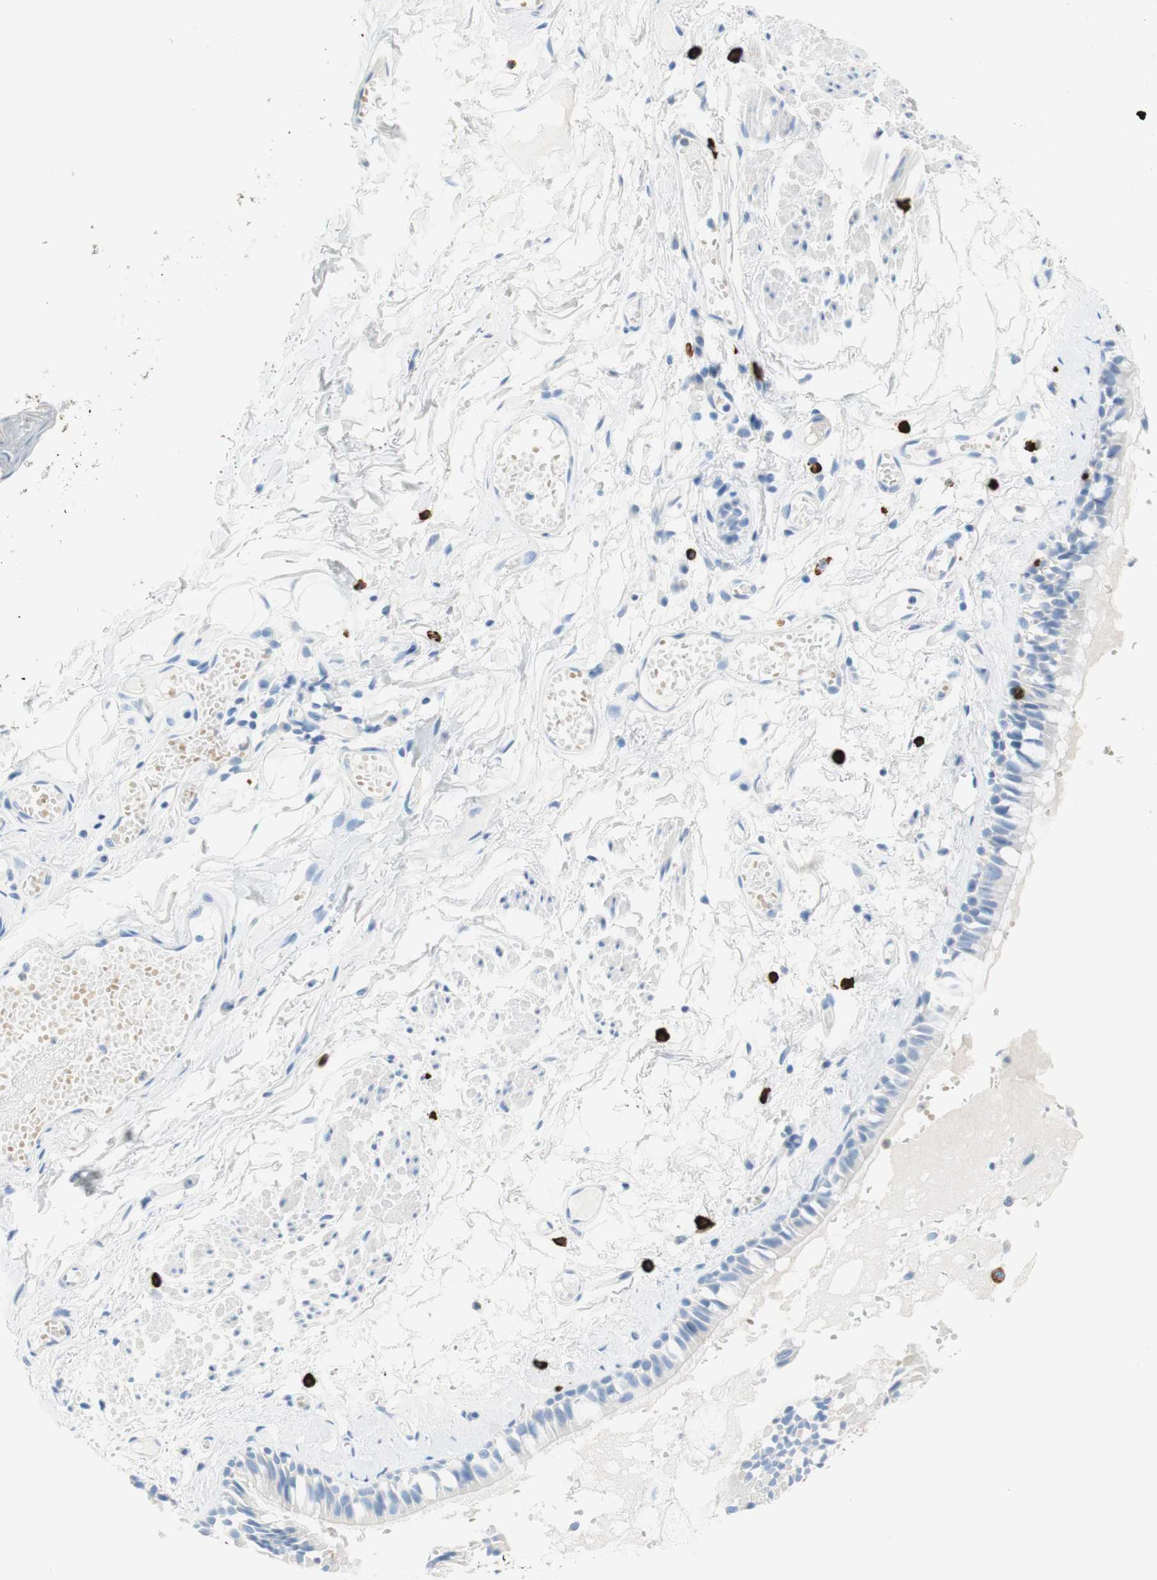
{"staining": {"intensity": "negative", "quantity": "none", "location": "none"}, "tissue": "bronchus", "cell_type": "Respiratory epithelial cells", "image_type": "normal", "snomed": [{"axis": "morphology", "description": "Normal tissue, NOS"}, {"axis": "morphology", "description": "Inflammation, NOS"}, {"axis": "topography", "description": "Cartilage tissue"}, {"axis": "topography", "description": "Lung"}], "caption": "Immunohistochemistry of benign human bronchus reveals no staining in respiratory epithelial cells.", "gene": "CEACAM1", "patient": {"sex": "male", "age": 71}}